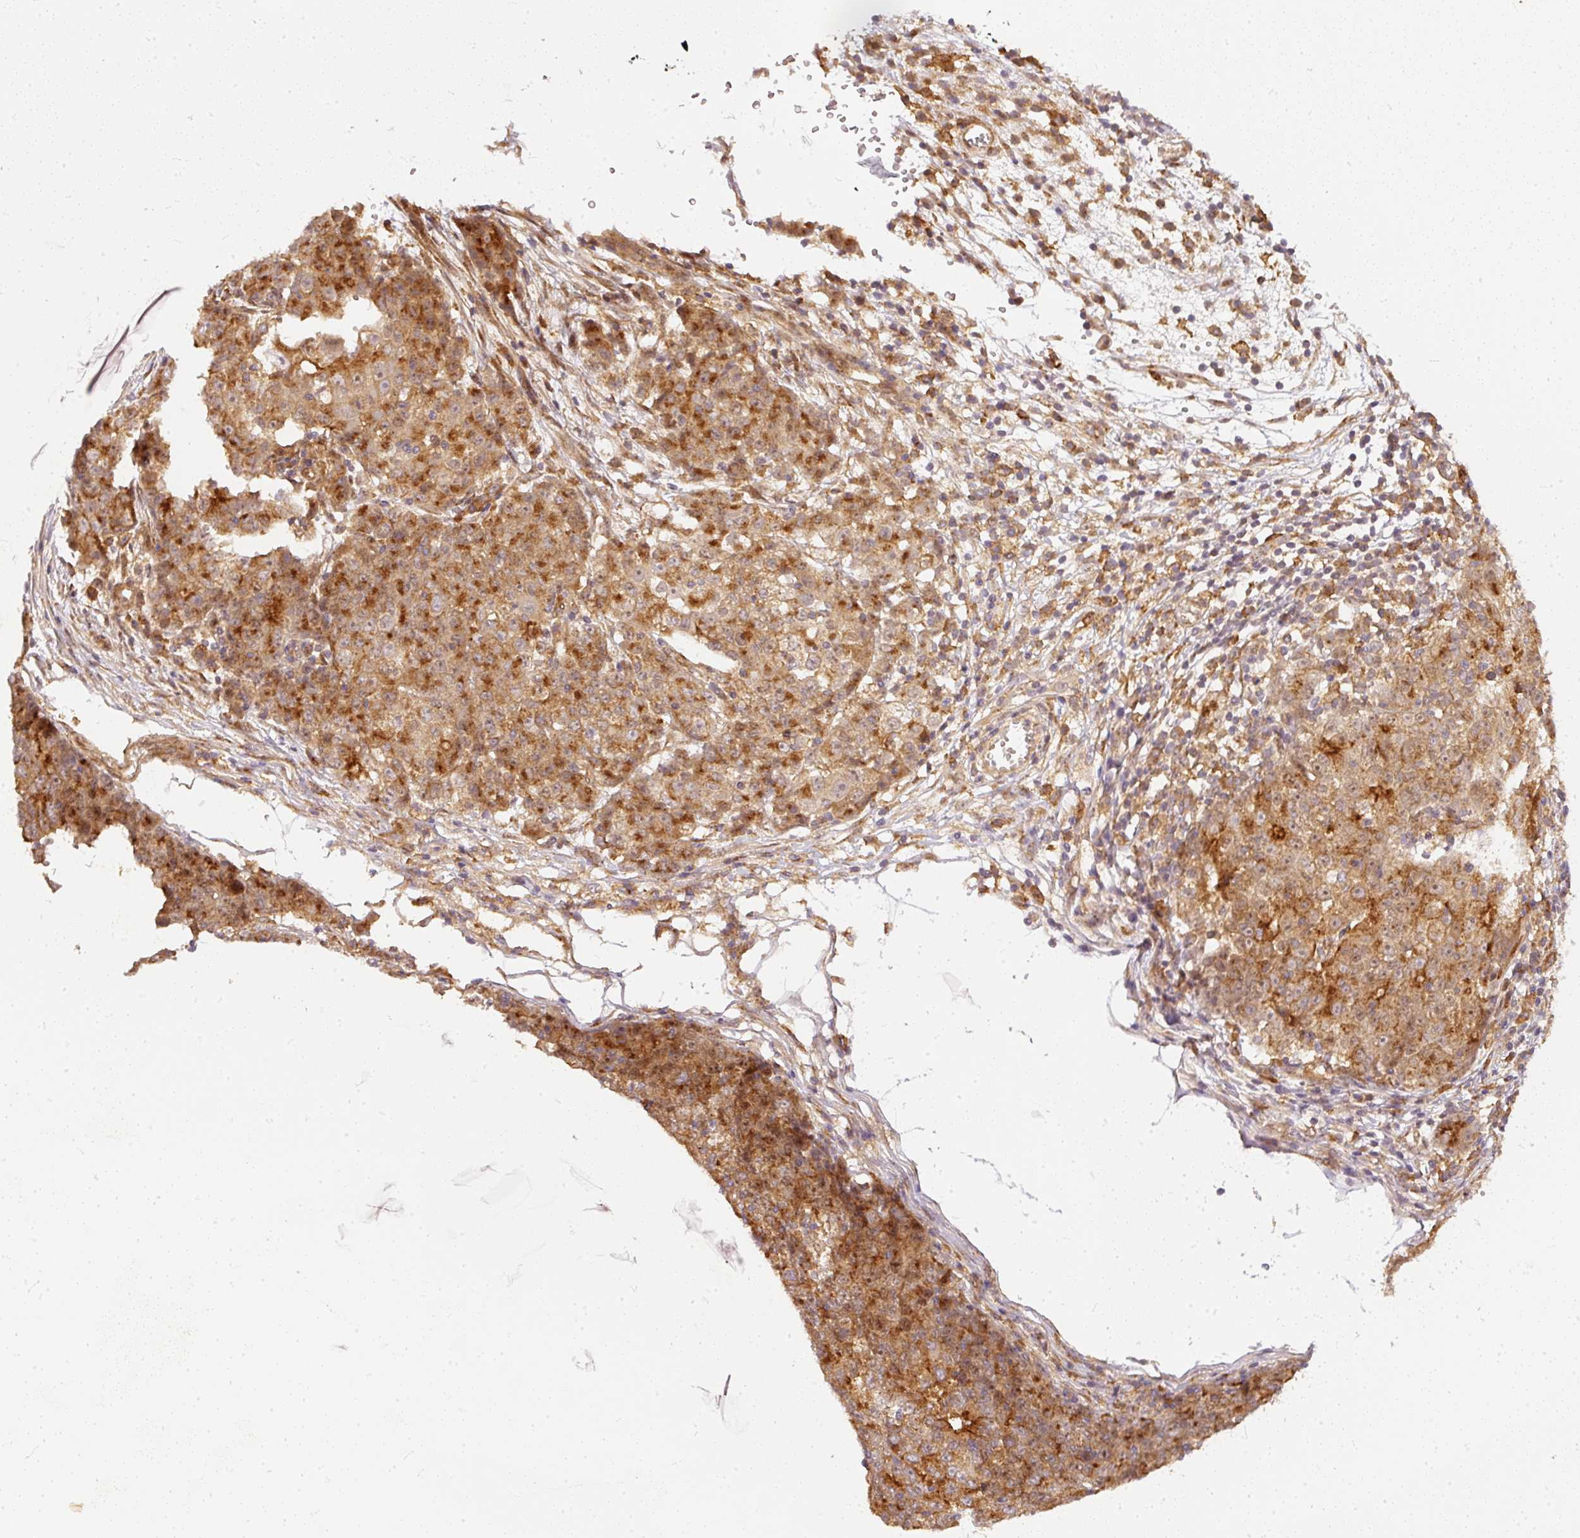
{"staining": {"intensity": "moderate", "quantity": ">75%", "location": "cytoplasmic/membranous"}, "tissue": "ovarian cancer", "cell_type": "Tumor cells", "image_type": "cancer", "snomed": [{"axis": "morphology", "description": "Carcinoma, endometroid"}, {"axis": "topography", "description": "Ovary"}], "caption": "This is a histology image of immunohistochemistry (IHC) staining of ovarian cancer (endometroid carcinoma), which shows moderate expression in the cytoplasmic/membranous of tumor cells.", "gene": "ZNF580", "patient": {"sex": "female", "age": 42}}